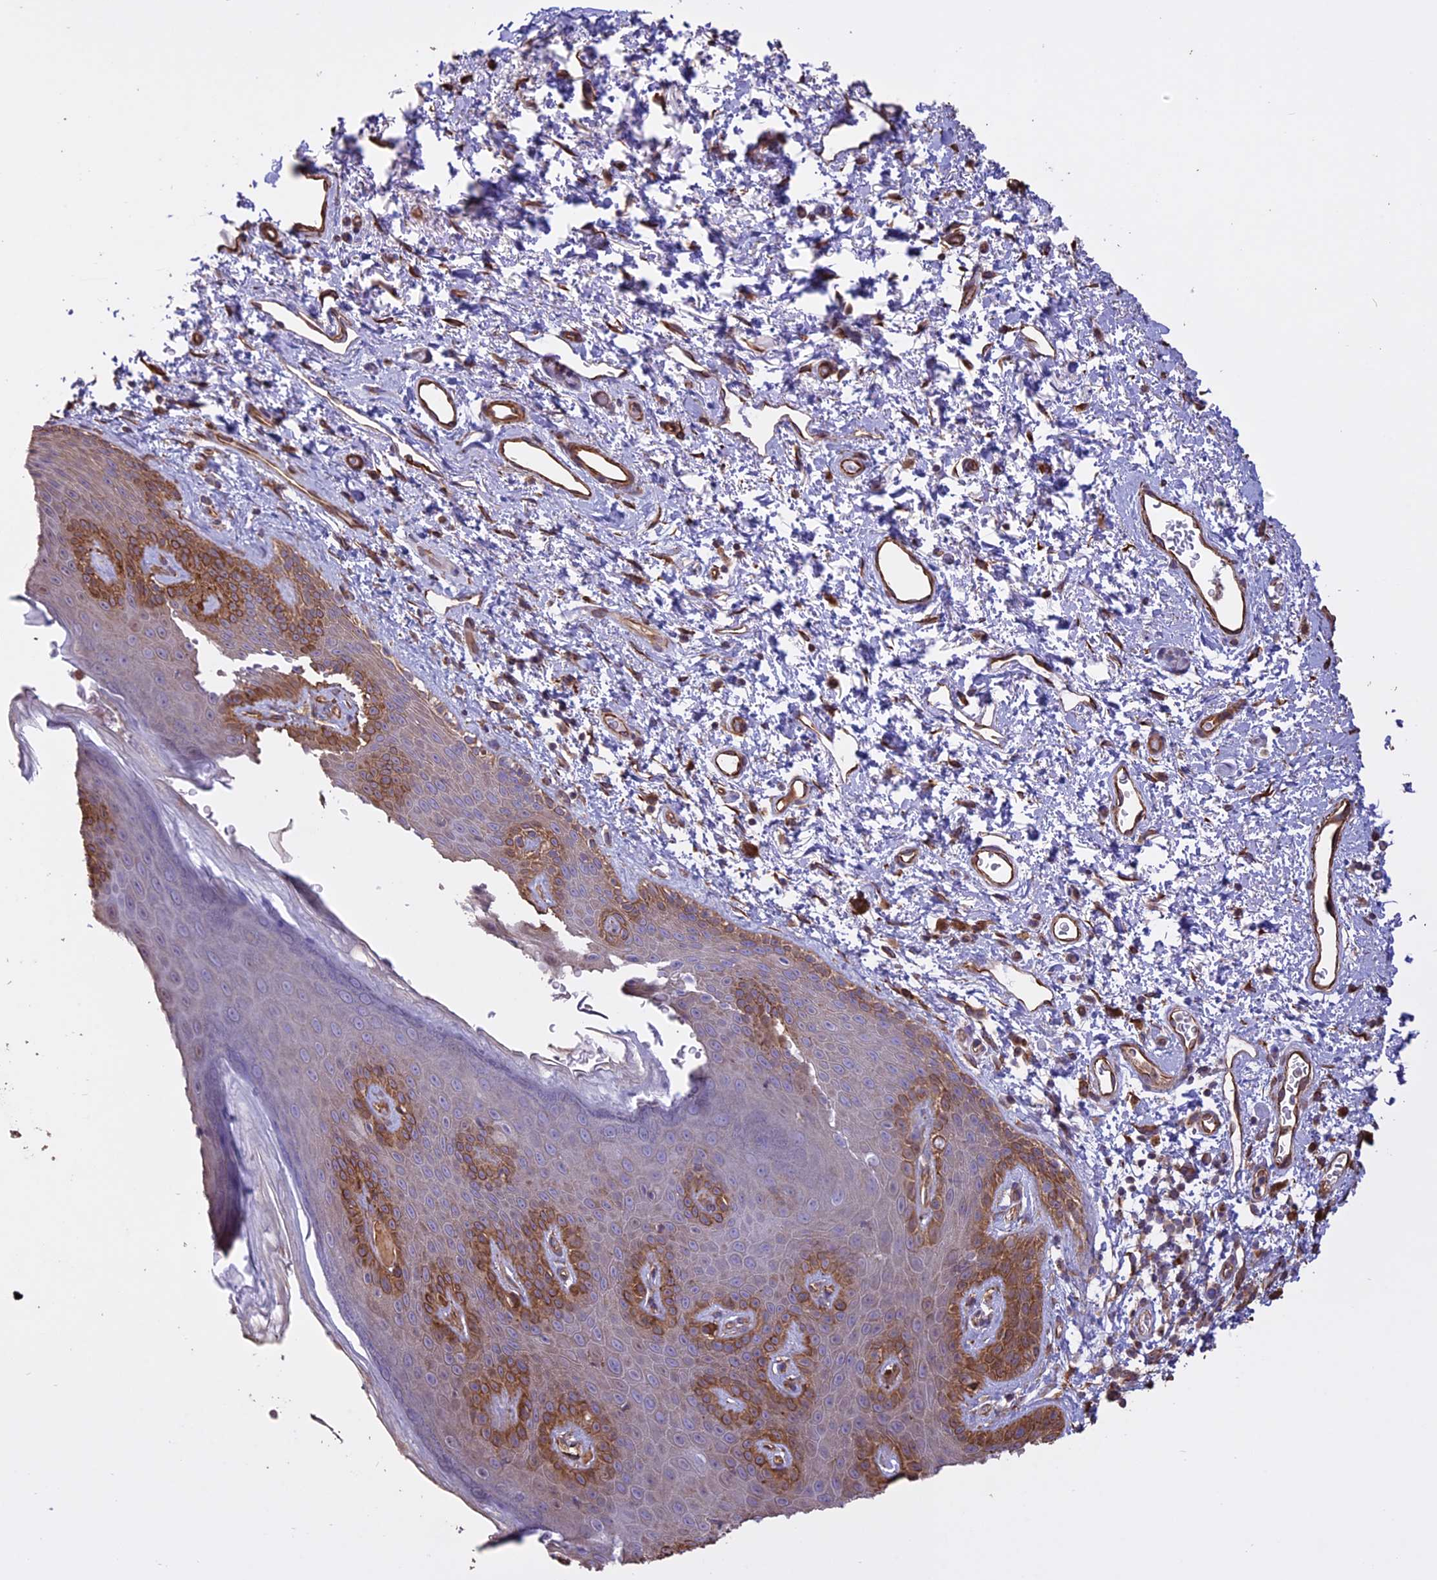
{"staining": {"intensity": "strong", "quantity": "25%-75%", "location": "cytoplasmic/membranous"}, "tissue": "skin", "cell_type": "Epidermal cells", "image_type": "normal", "snomed": [{"axis": "morphology", "description": "Normal tissue, NOS"}, {"axis": "topography", "description": "Anal"}], "caption": "IHC staining of unremarkable skin, which displays high levels of strong cytoplasmic/membranous staining in about 25%-75% of epidermal cells indicating strong cytoplasmic/membranous protein staining. The staining was performed using DAB (3,3'-diaminobenzidine) (brown) for protein detection and nuclei were counterstained in hematoxylin (blue).", "gene": "CCDC148", "patient": {"sex": "female", "age": 46}}